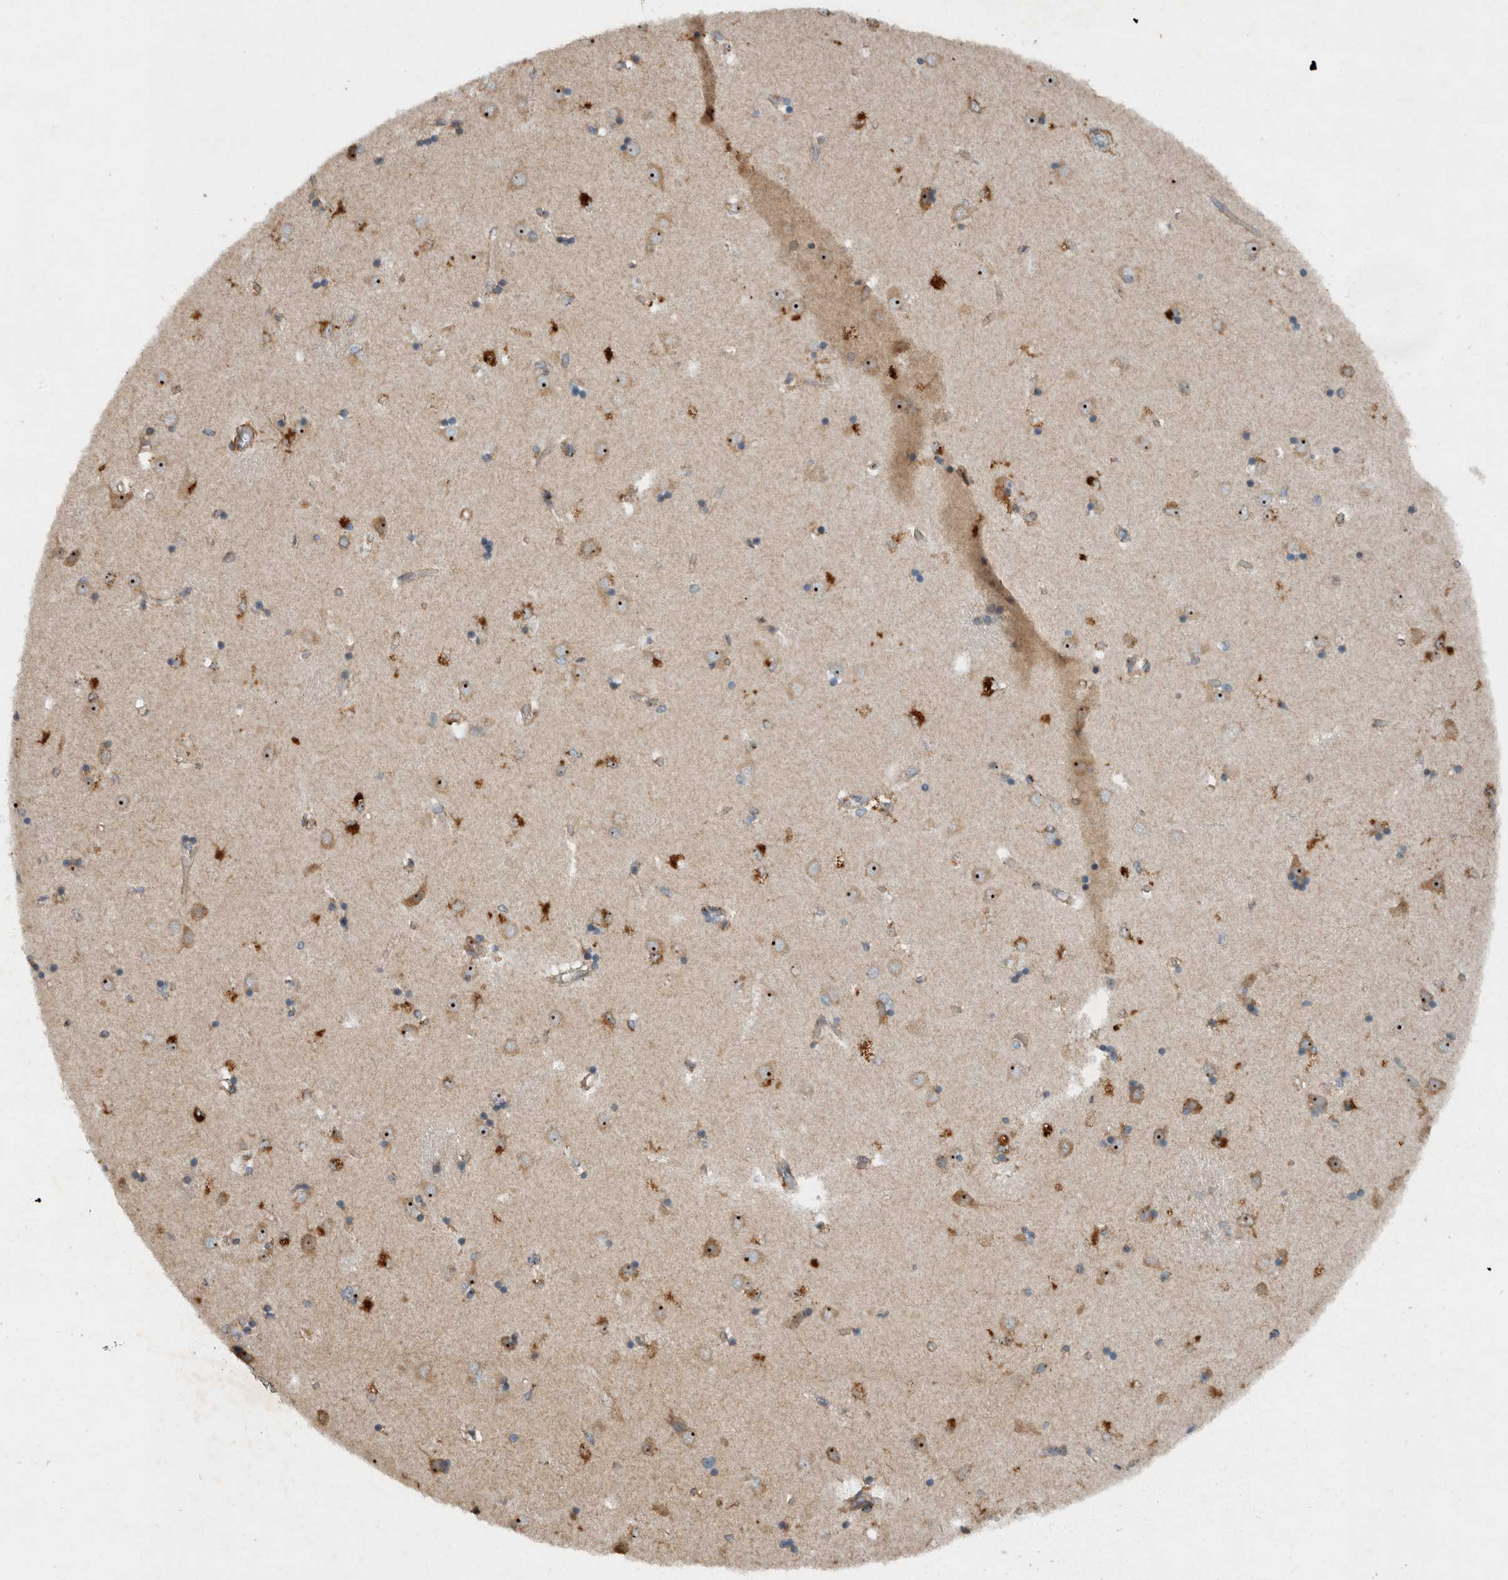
{"staining": {"intensity": "moderate", "quantity": "<25%", "location": "cytoplasmic/membranous"}, "tissue": "caudate", "cell_type": "Glial cells", "image_type": "normal", "snomed": [{"axis": "morphology", "description": "Normal tissue, NOS"}, {"axis": "topography", "description": "Lateral ventricle wall"}], "caption": "Caudate stained with DAB (3,3'-diaminobenzidine) IHC displays low levels of moderate cytoplasmic/membranous staining in about <25% of glial cells. The staining was performed using DAB, with brown indicating positive protein expression. Nuclei are stained blue with hematoxylin.", "gene": "GPR137B", "patient": {"sex": "male", "age": 45}}